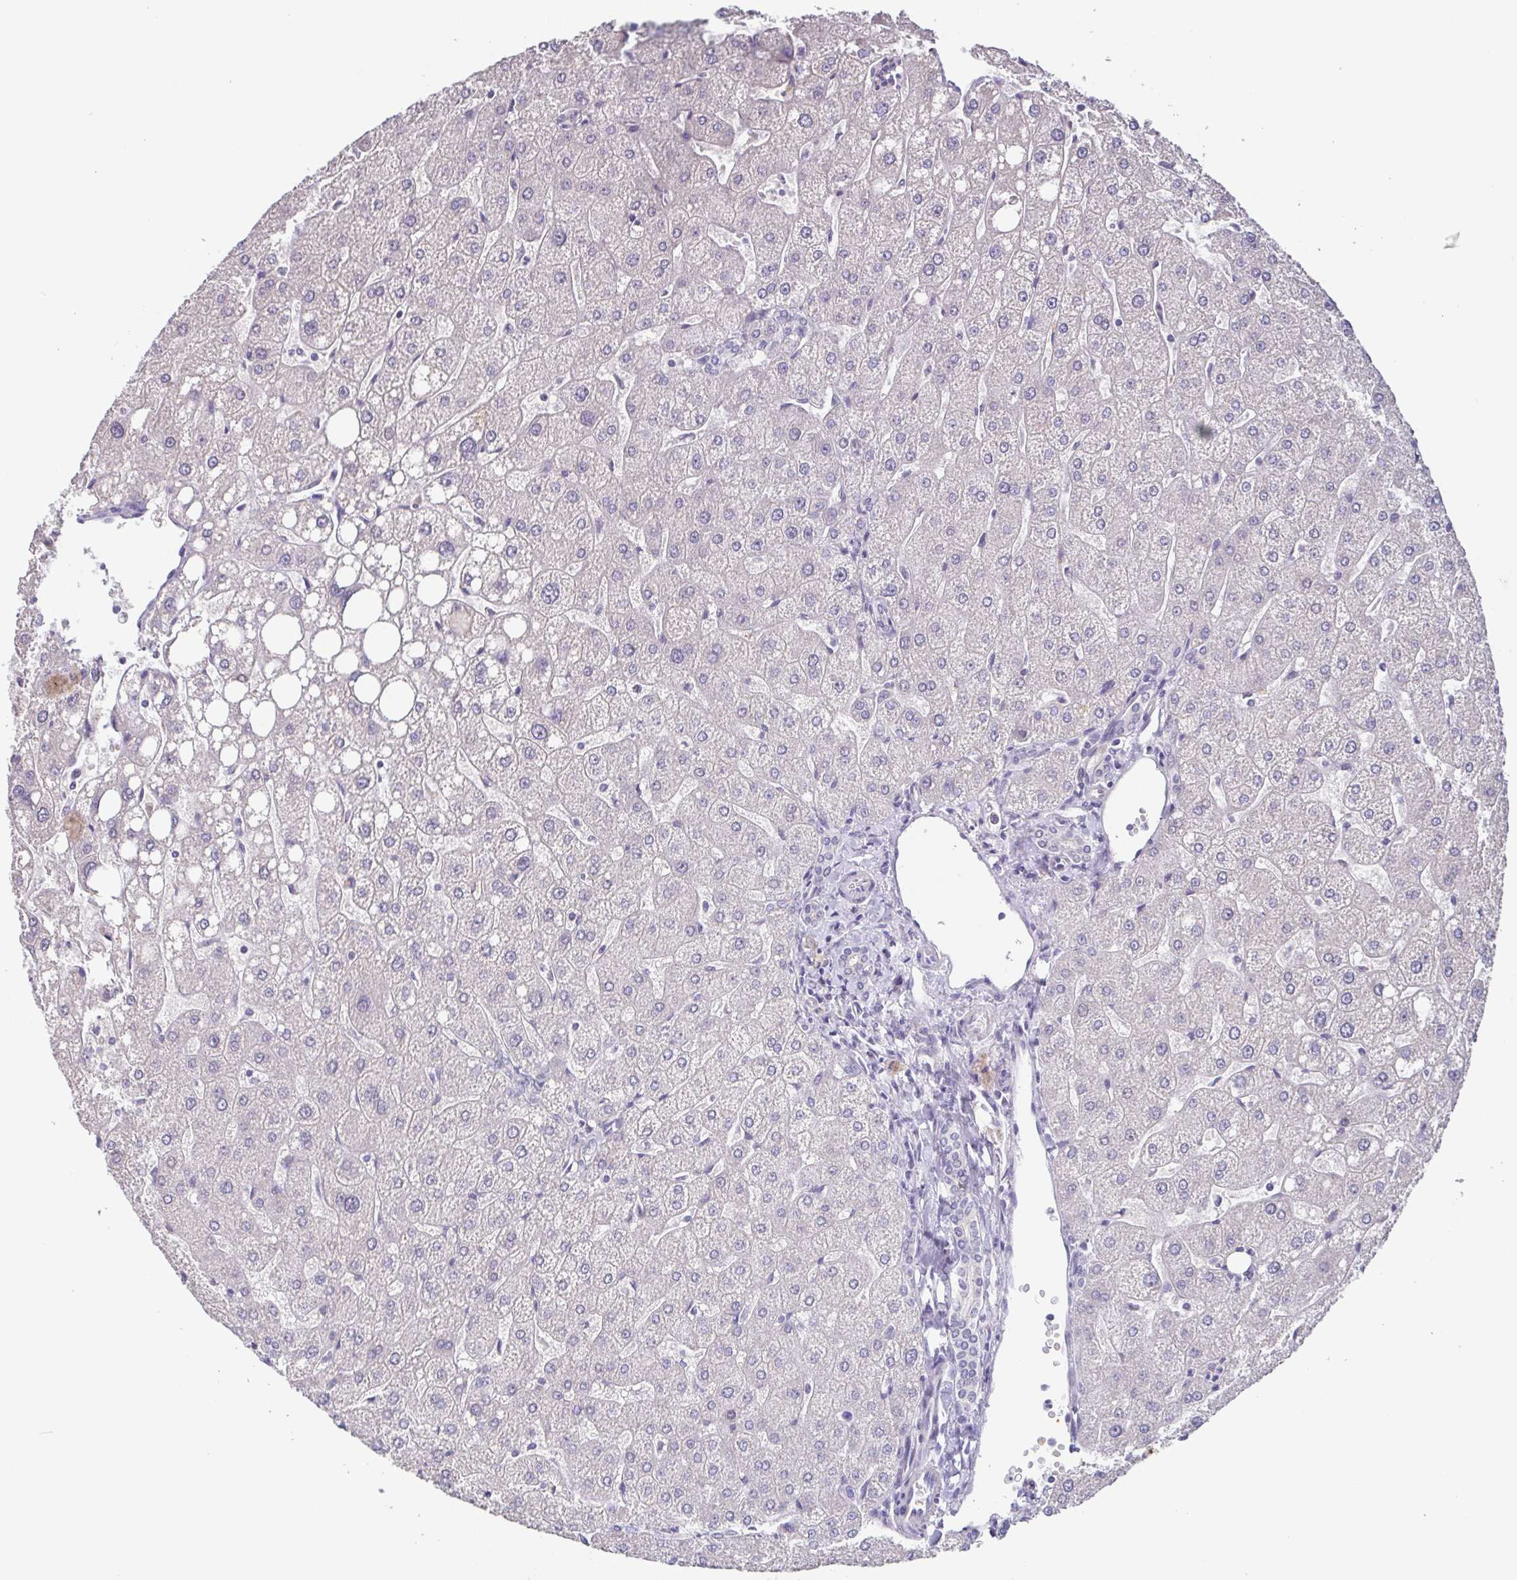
{"staining": {"intensity": "negative", "quantity": "none", "location": "none"}, "tissue": "liver", "cell_type": "Cholangiocytes", "image_type": "normal", "snomed": [{"axis": "morphology", "description": "Normal tissue, NOS"}, {"axis": "topography", "description": "Liver"}], "caption": "Unremarkable liver was stained to show a protein in brown. There is no significant staining in cholangiocytes. (DAB (3,3'-diaminobenzidine) immunohistochemistry, high magnification).", "gene": "GHRL", "patient": {"sex": "male", "age": 67}}